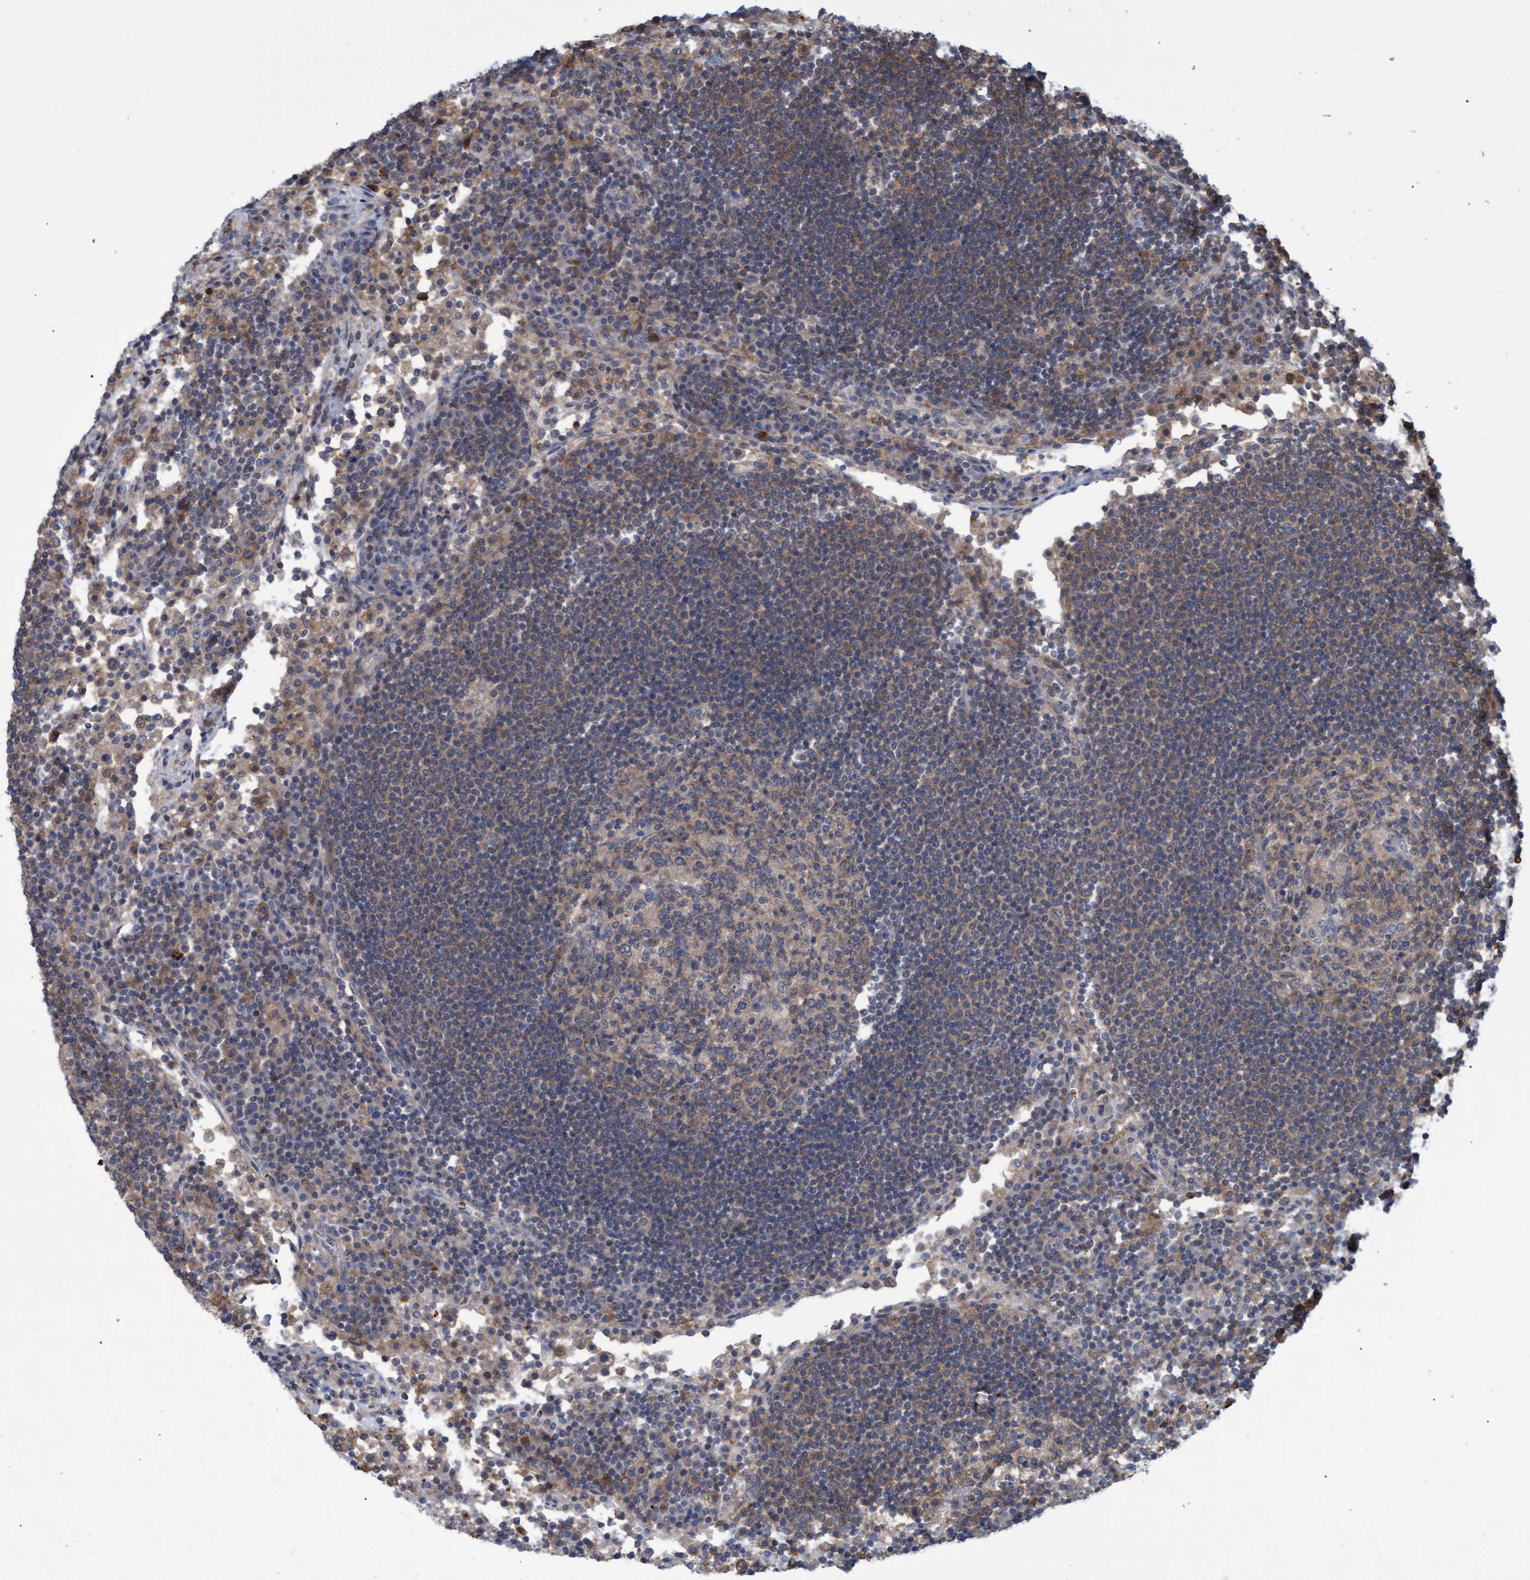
{"staining": {"intensity": "weak", "quantity": ">75%", "location": "cytoplasmic/membranous"}, "tissue": "lymph node", "cell_type": "Germinal center cells", "image_type": "normal", "snomed": [{"axis": "morphology", "description": "Normal tissue, NOS"}, {"axis": "topography", "description": "Lymph node"}], "caption": "This micrograph shows normal lymph node stained with immunohistochemistry to label a protein in brown. The cytoplasmic/membranous of germinal center cells show weak positivity for the protein. Nuclei are counter-stained blue.", "gene": "NAA15", "patient": {"sex": "female", "age": 53}}